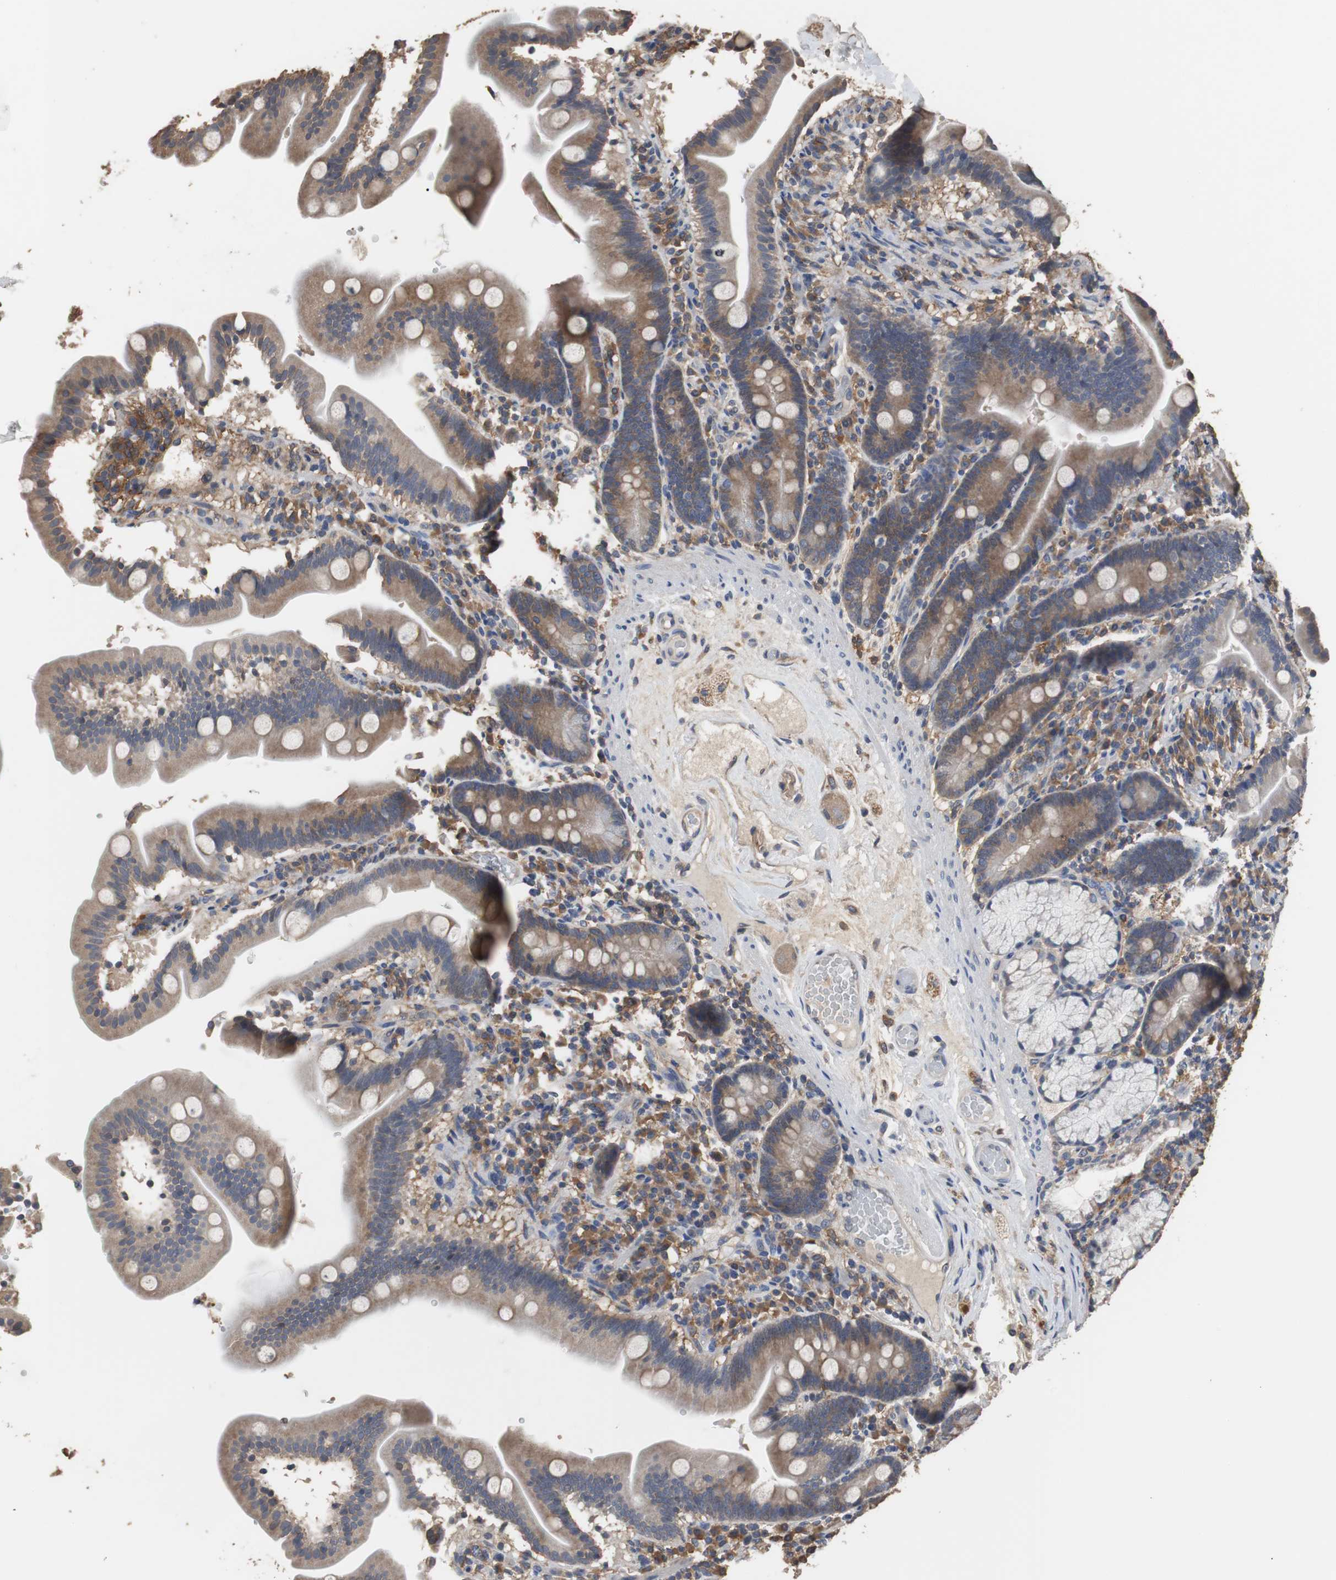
{"staining": {"intensity": "moderate", "quantity": "<25%", "location": "cytoplasmic/membranous"}, "tissue": "duodenum", "cell_type": "Glandular cells", "image_type": "normal", "snomed": [{"axis": "morphology", "description": "Normal tissue, NOS"}, {"axis": "topography", "description": "Duodenum"}], "caption": "Immunohistochemical staining of benign human duodenum exhibits <25% levels of moderate cytoplasmic/membranous protein expression in about <25% of glandular cells.", "gene": "SCIMP", "patient": {"sex": "male", "age": 54}}